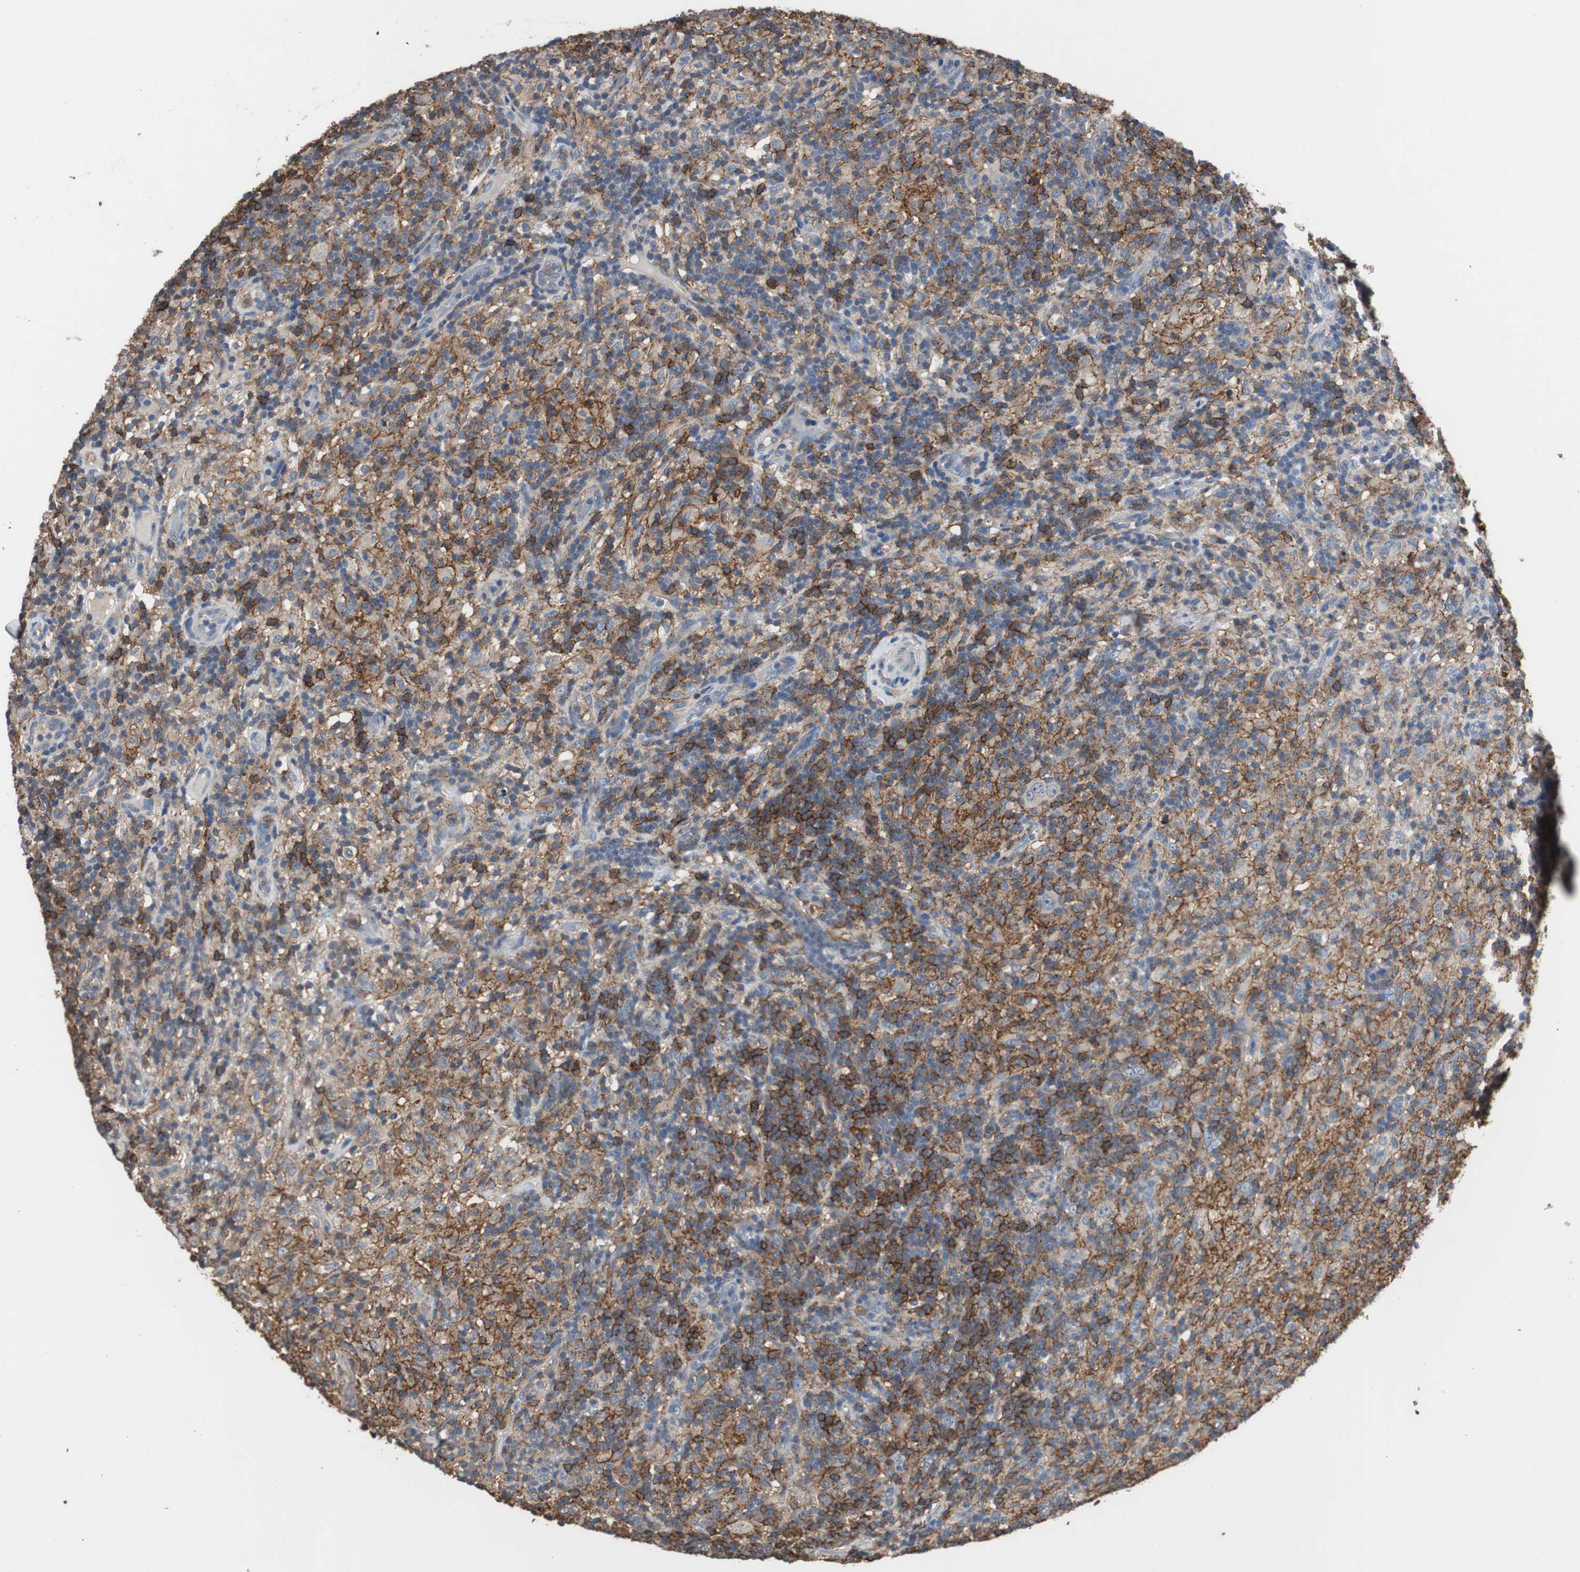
{"staining": {"intensity": "negative", "quantity": "none", "location": "none"}, "tissue": "lymphoma", "cell_type": "Tumor cells", "image_type": "cancer", "snomed": [{"axis": "morphology", "description": "Hodgkin's disease, NOS"}, {"axis": "topography", "description": "Lymph node"}], "caption": "Immunohistochemical staining of human Hodgkin's disease demonstrates no significant expression in tumor cells.", "gene": "SCIMP", "patient": {"sex": "male", "age": 70}}